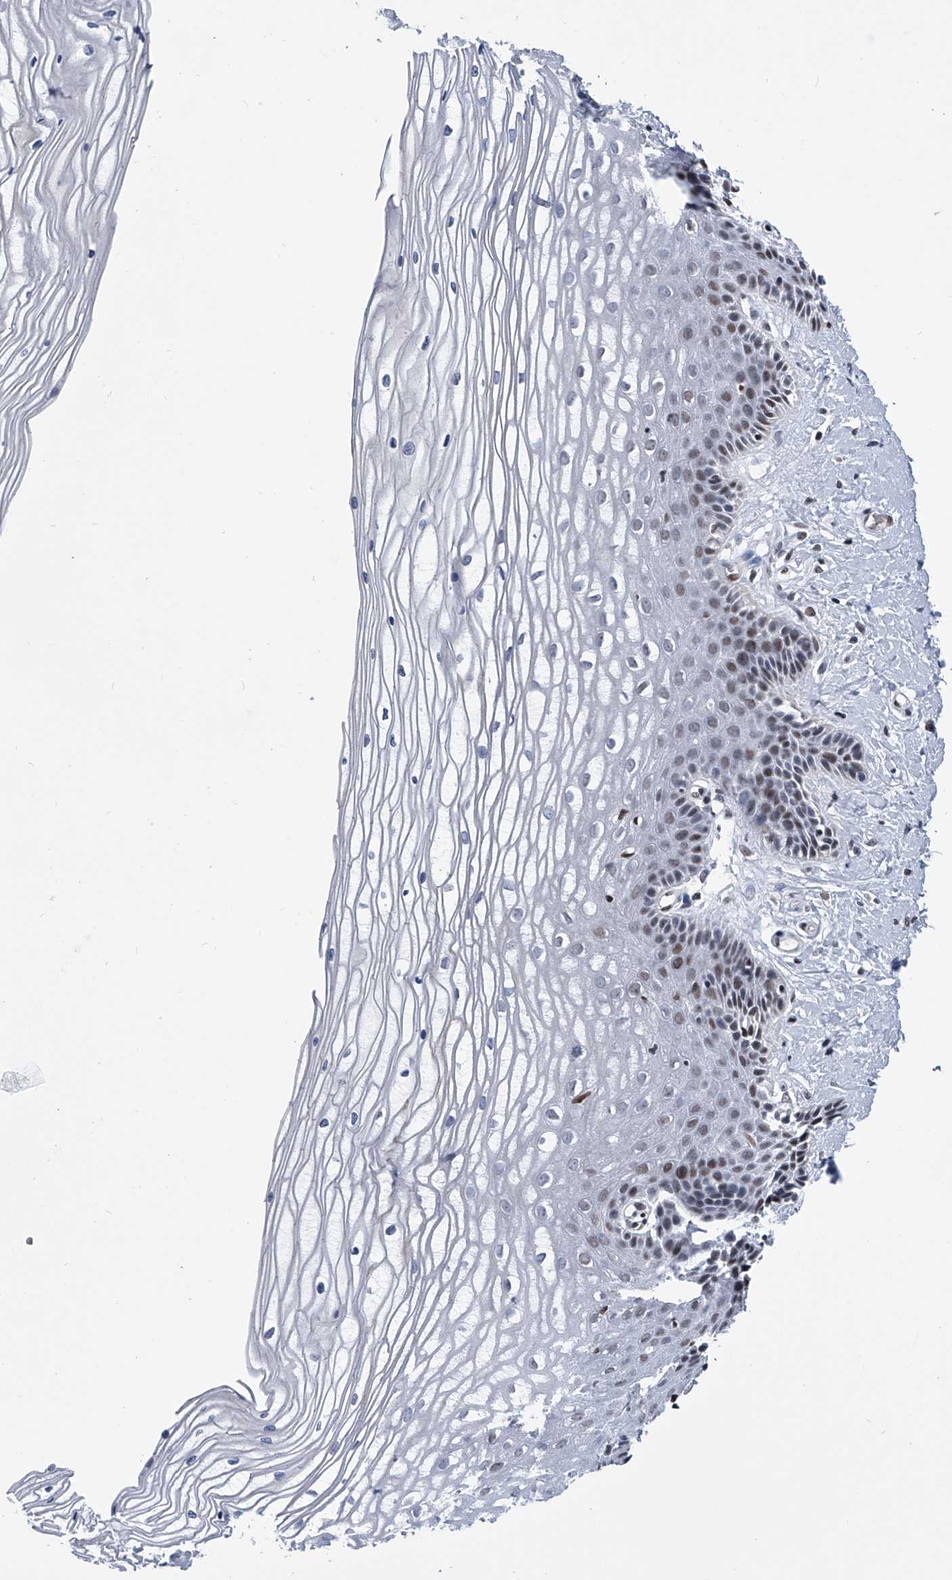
{"staining": {"intensity": "moderate", "quantity": "25%-75%", "location": "nuclear"}, "tissue": "vagina", "cell_type": "Squamous epithelial cells", "image_type": "normal", "snomed": [{"axis": "morphology", "description": "Normal tissue, NOS"}, {"axis": "topography", "description": "Vagina"}, {"axis": "topography", "description": "Cervix"}], "caption": "Vagina stained for a protein (brown) exhibits moderate nuclear positive staining in about 25%-75% of squamous epithelial cells.", "gene": "SIM2", "patient": {"sex": "female", "age": 40}}